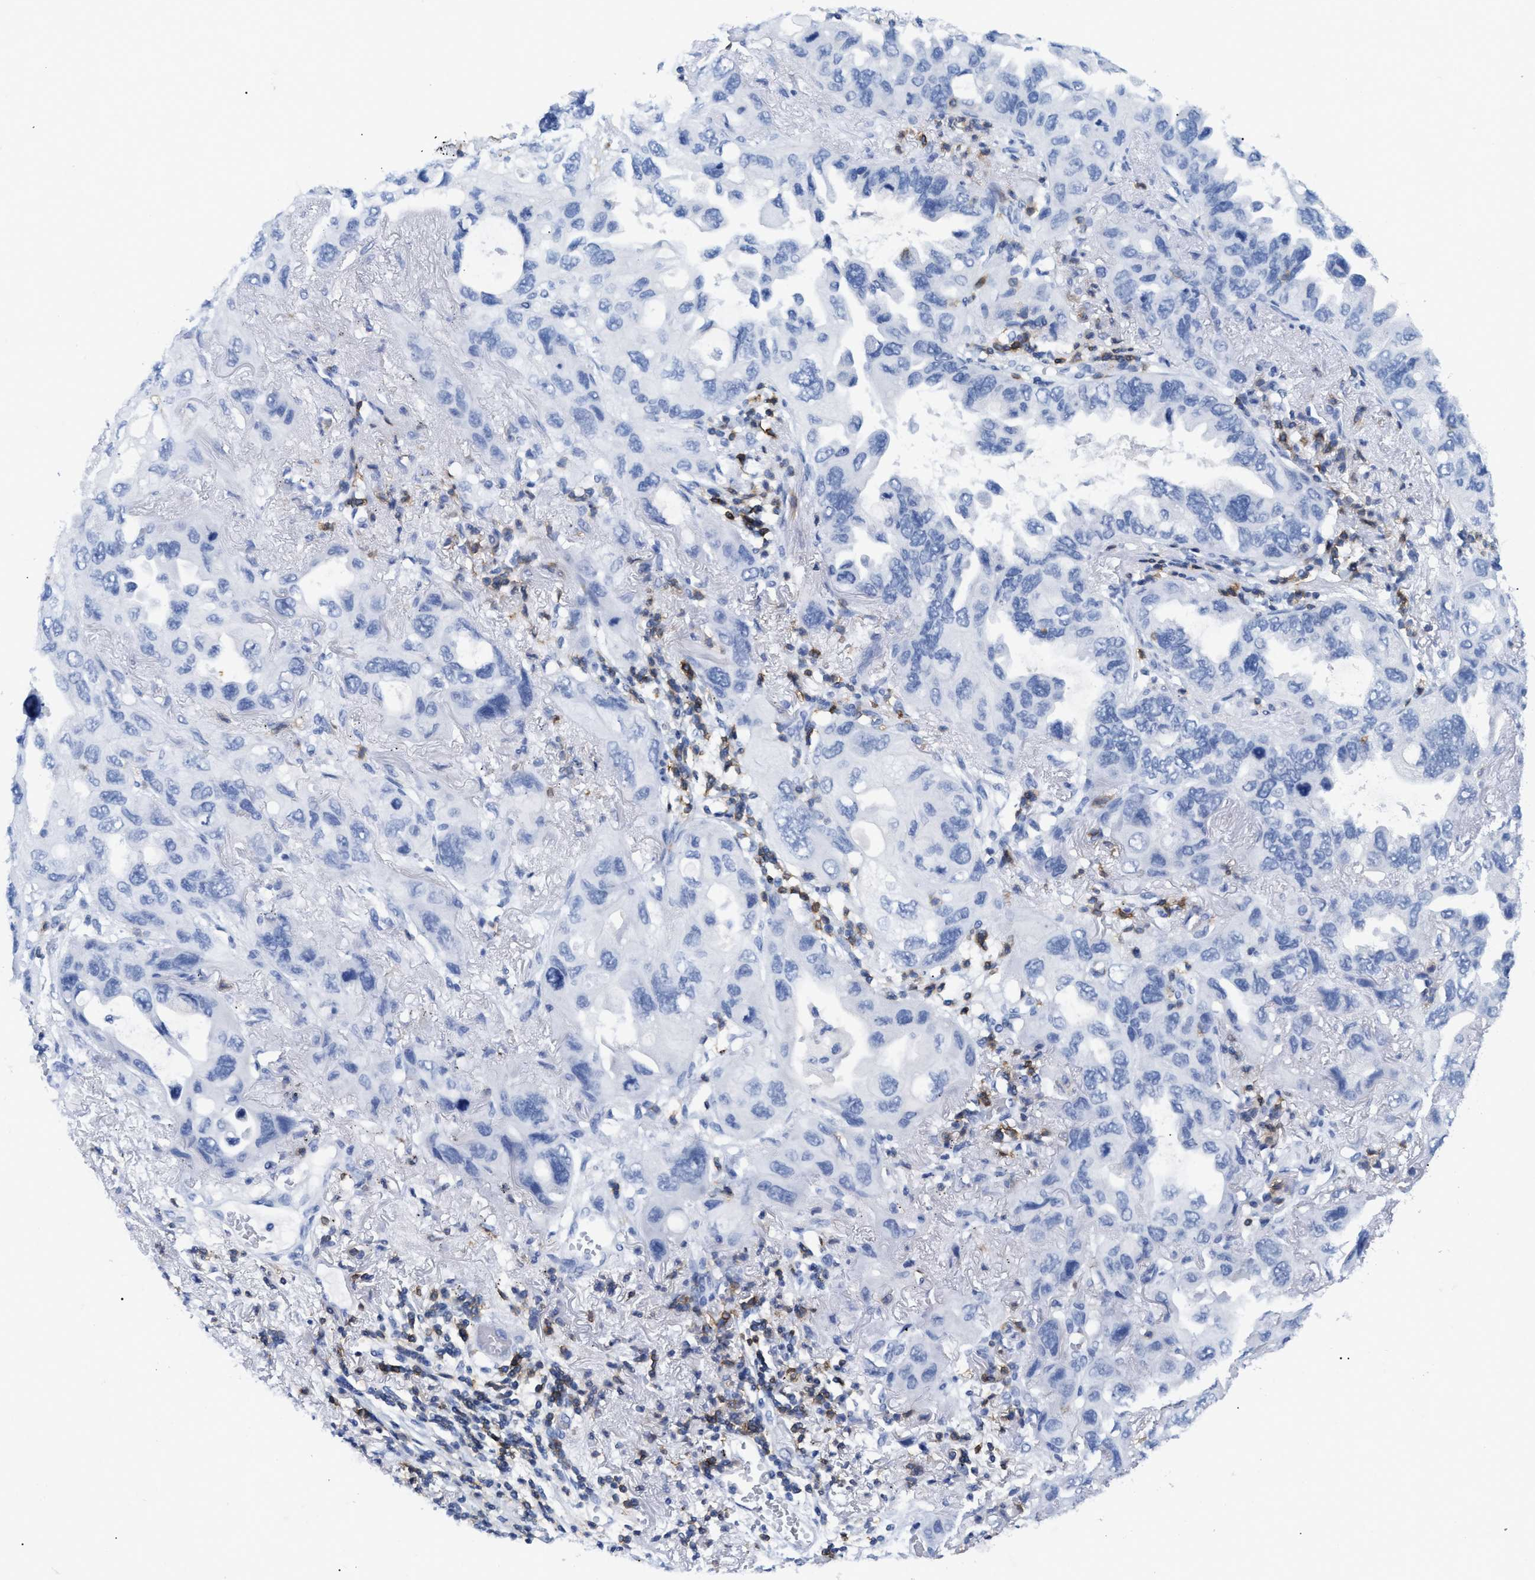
{"staining": {"intensity": "negative", "quantity": "none", "location": "none"}, "tissue": "lung cancer", "cell_type": "Tumor cells", "image_type": "cancer", "snomed": [{"axis": "morphology", "description": "Squamous cell carcinoma, NOS"}, {"axis": "topography", "description": "Lung"}], "caption": "A micrograph of human lung cancer (squamous cell carcinoma) is negative for staining in tumor cells.", "gene": "CD5", "patient": {"sex": "female", "age": 73}}